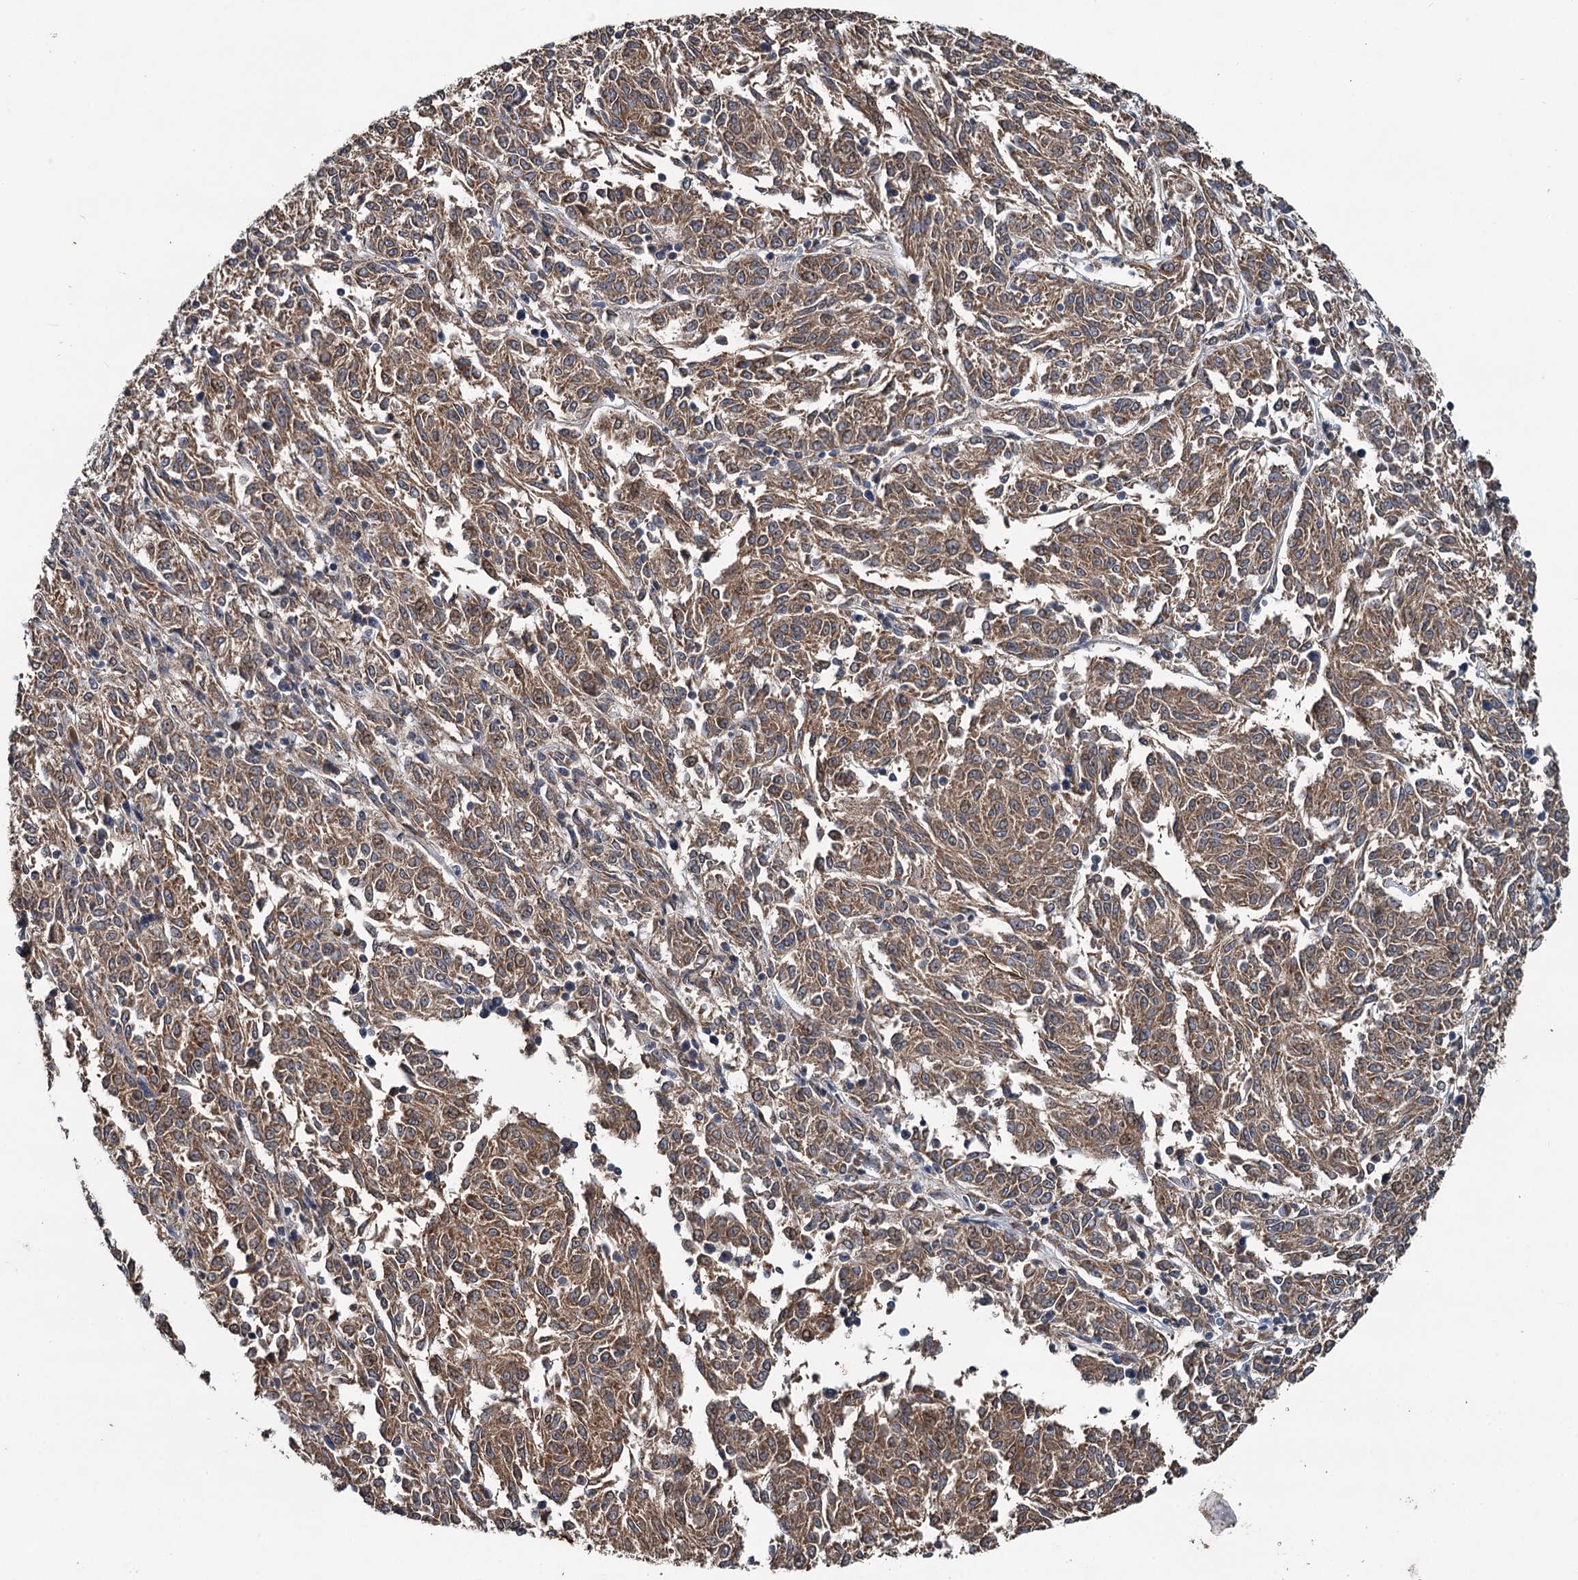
{"staining": {"intensity": "moderate", "quantity": ">75%", "location": "cytoplasmic/membranous"}, "tissue": "melanoma", "cell_type": "Tumor cells", "image_type": "cancer", "snomed": [{"axis": "morphology", "description": "Malignant melanoma, NOS"}, {"axis": "topography", "description": "Skin"}], "caption": "Protein analysis of melanoma tissue reveals moderate cytoplasmic/membranous expression in about >75% of tumor cells. The staining was performed using DAB (3,3'-diaminobenzidine) to visualize the protein expression in brown, while the nuclei were stained in blue with hematoxylin (Magnification: 20x).", "gene": "LRRK2", "patient": {"sex": "female", "age": 72}}